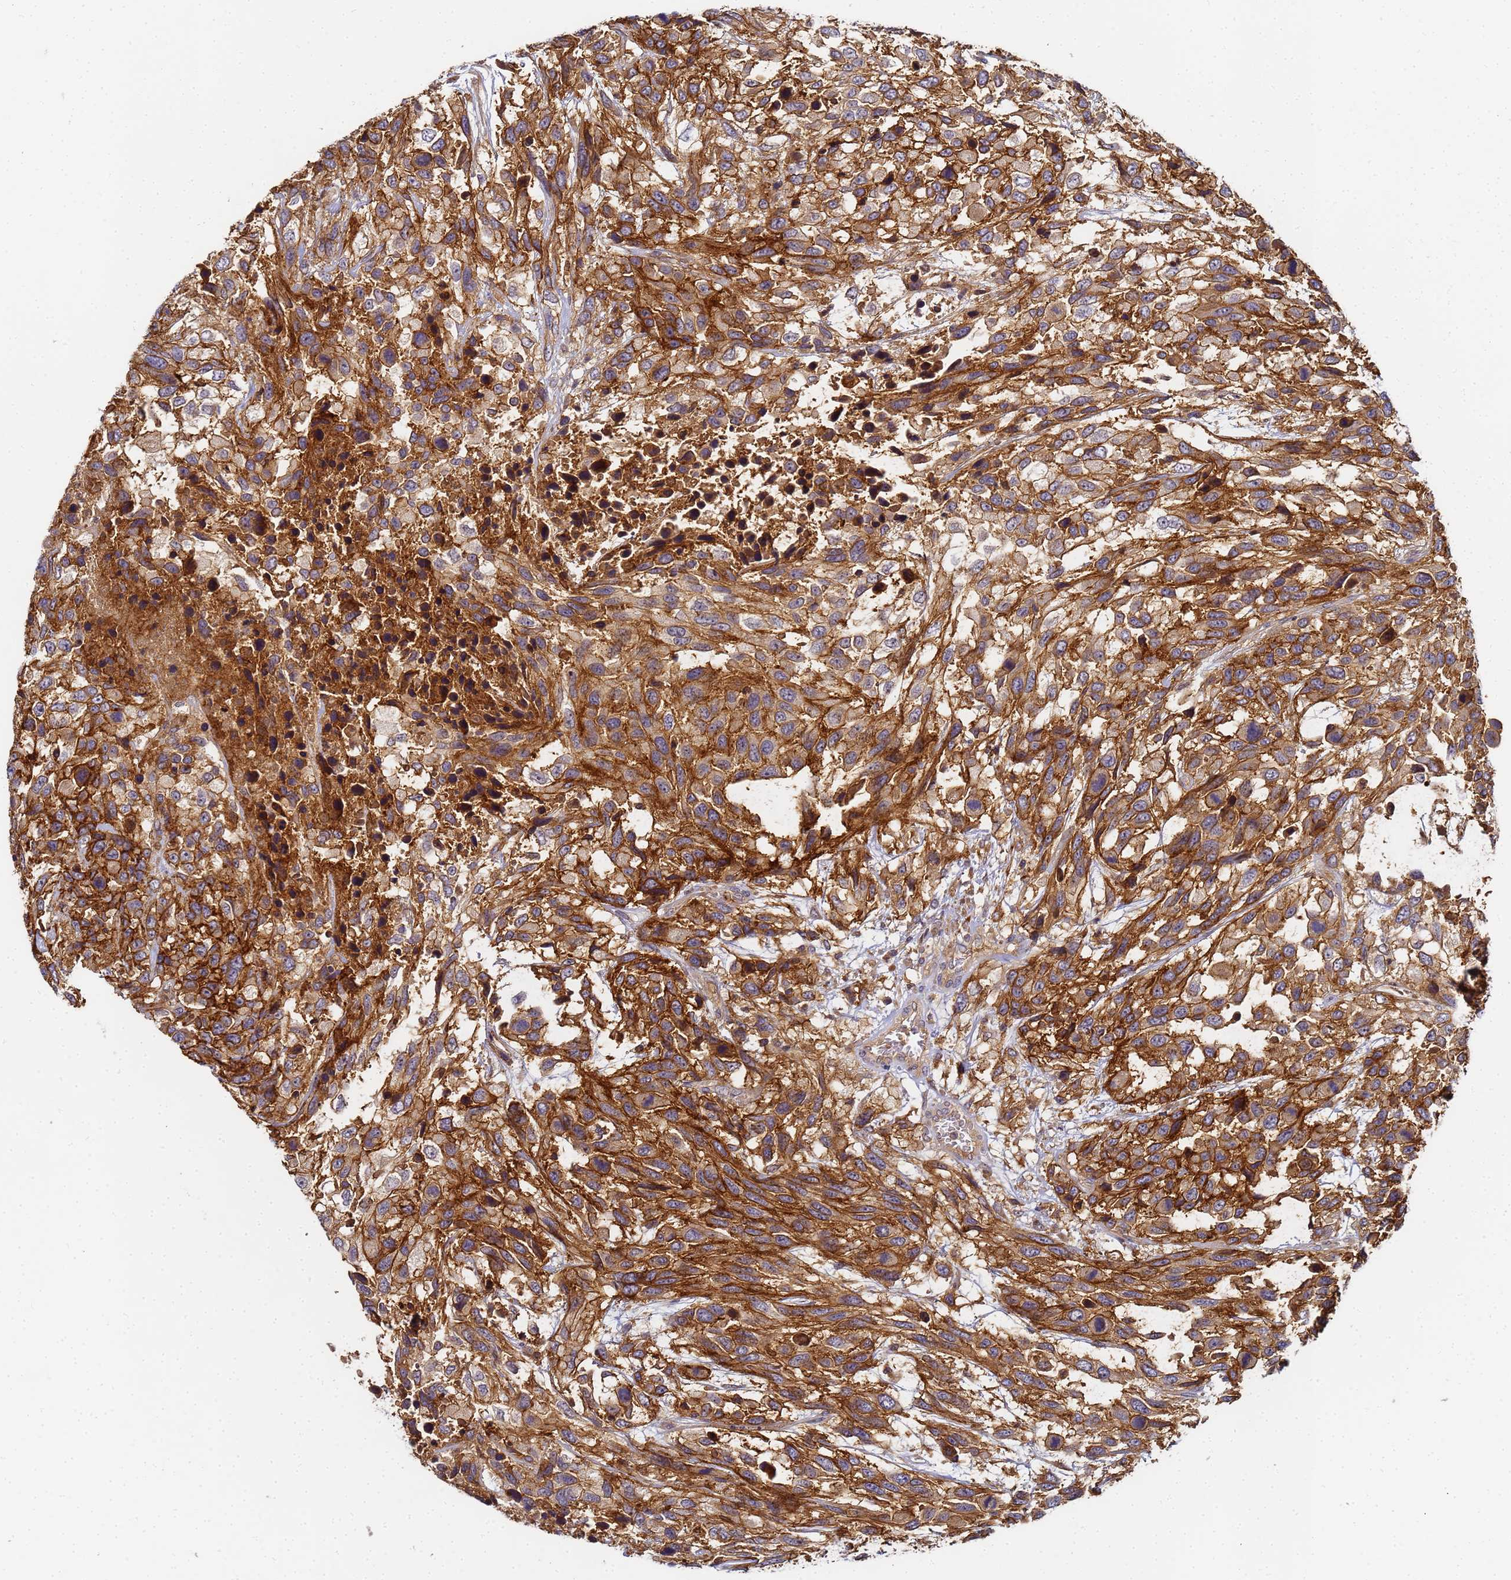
{"staining": {"intensity": "moderate", "quantity": ">75%", "location": "cytoplasmic/membranous"}, "tissue": "urothelial cancer", "cell_type": "Tumor cells", "image_type": "cancer", "snomed": [{"axis": "morphology", "description": "Urothelial carcinoma, High grade"}, {"axis": "topography", "description": "Urinary bladder"}], "caption": "Immunohistochemistry (IHC) of urothelial carcinoma (high-grade) reveals medium levels of moderate cytoplasmic/membranous positivity in about >75% of tumor cells.", "gene": "LRRC69", "patient": {"sex": "female", "age": 70}}